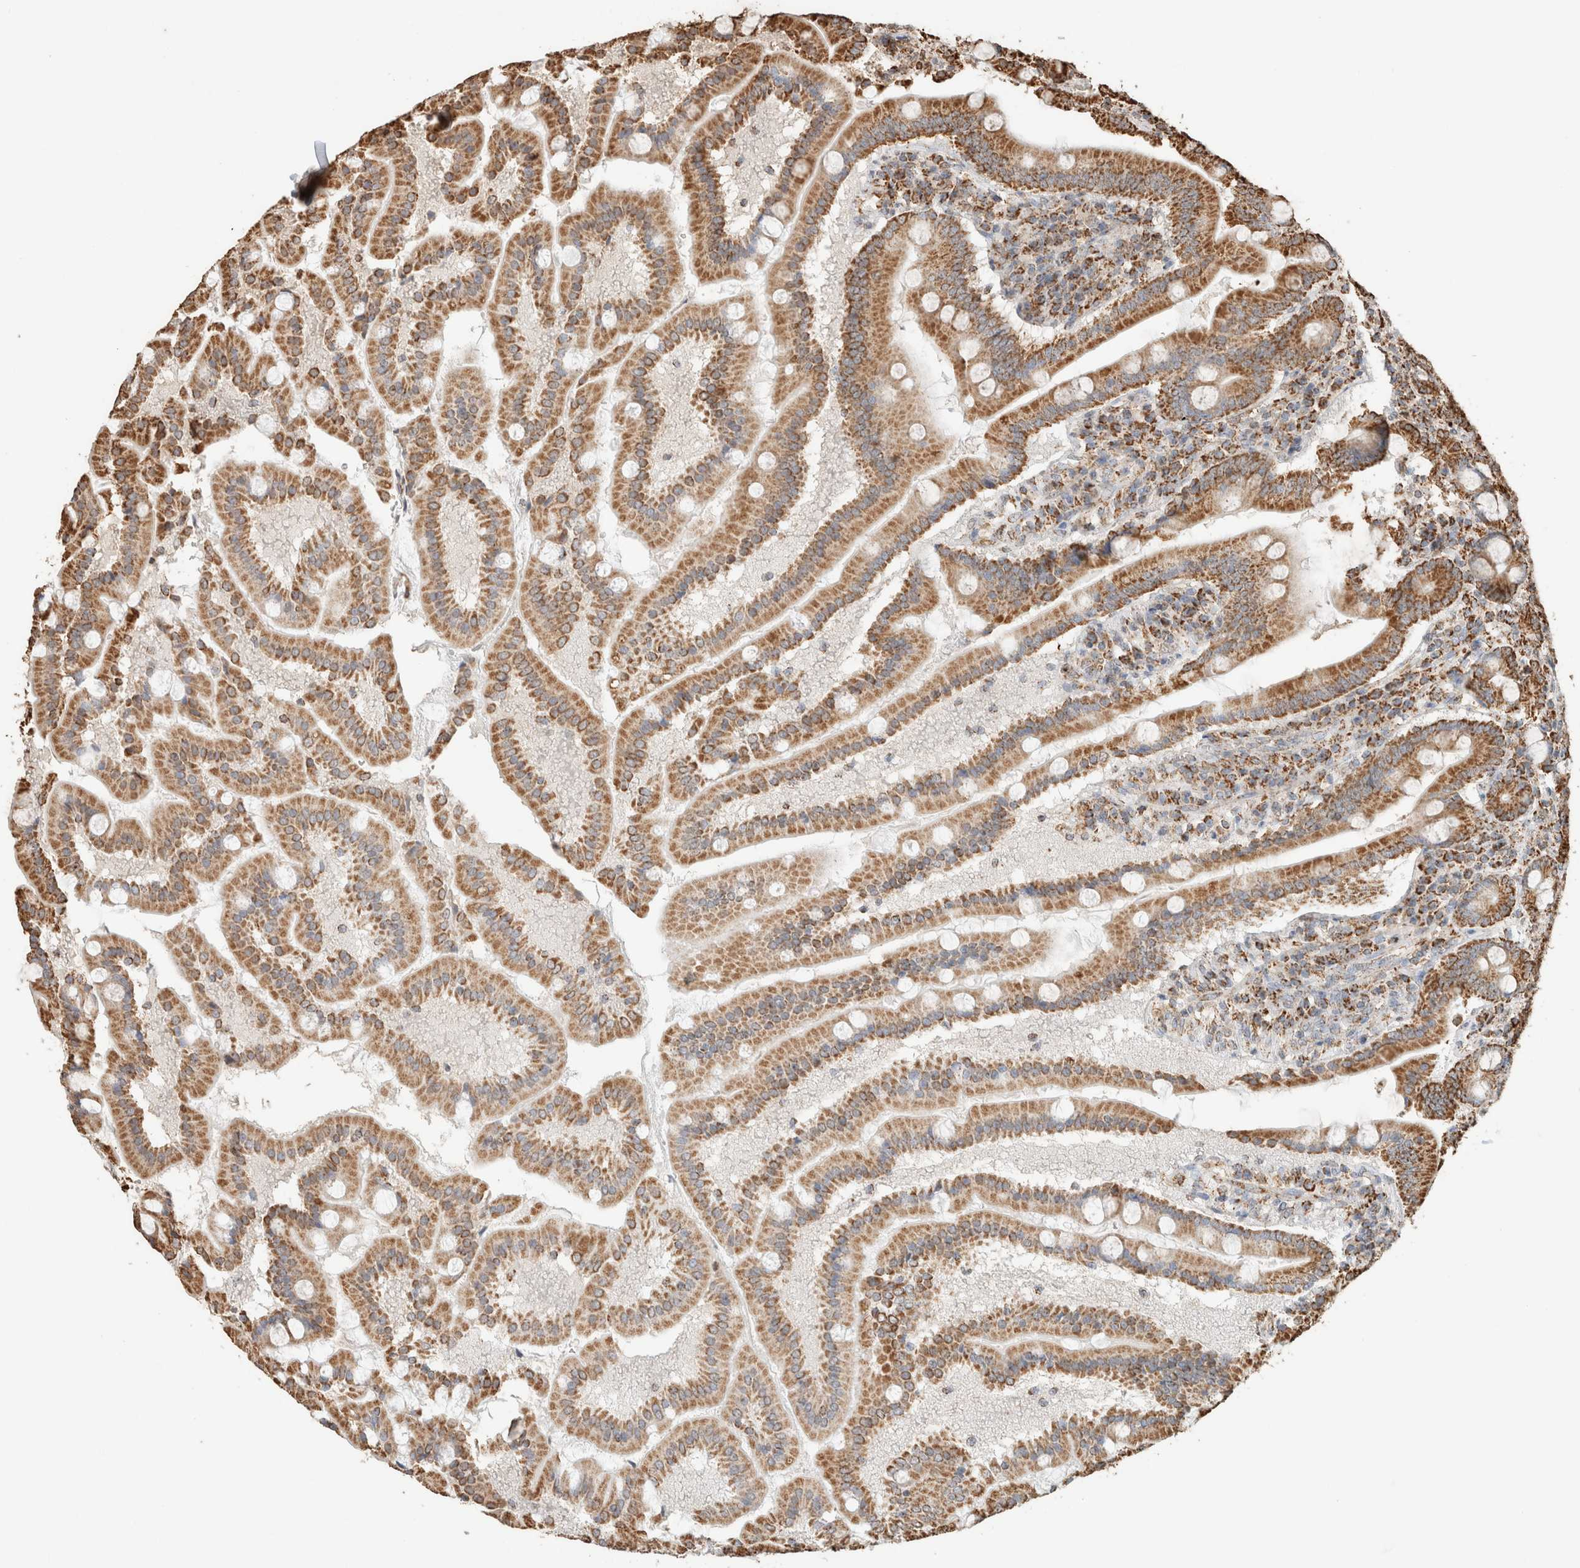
{"staining": {"intensity": "moderate", "quantity": ">75%", "location": "cytoplasmic/membranous"}, "tissue": "duodenum", "cell_type": "Glandular cells", "image_type": "normal", "snomed": [{"axis": "morphology", "description": "Normal tissue, NOS"}, {"axis": "topography", "description": "Duodenum"}], "caption": "Duodenum stained with IHC exhibits moderate cytoplasmic/membranous expression in approximately >75% of glandular cells.", "gene": "SDC2", "patient": {"sex": "male", "age": 50}}